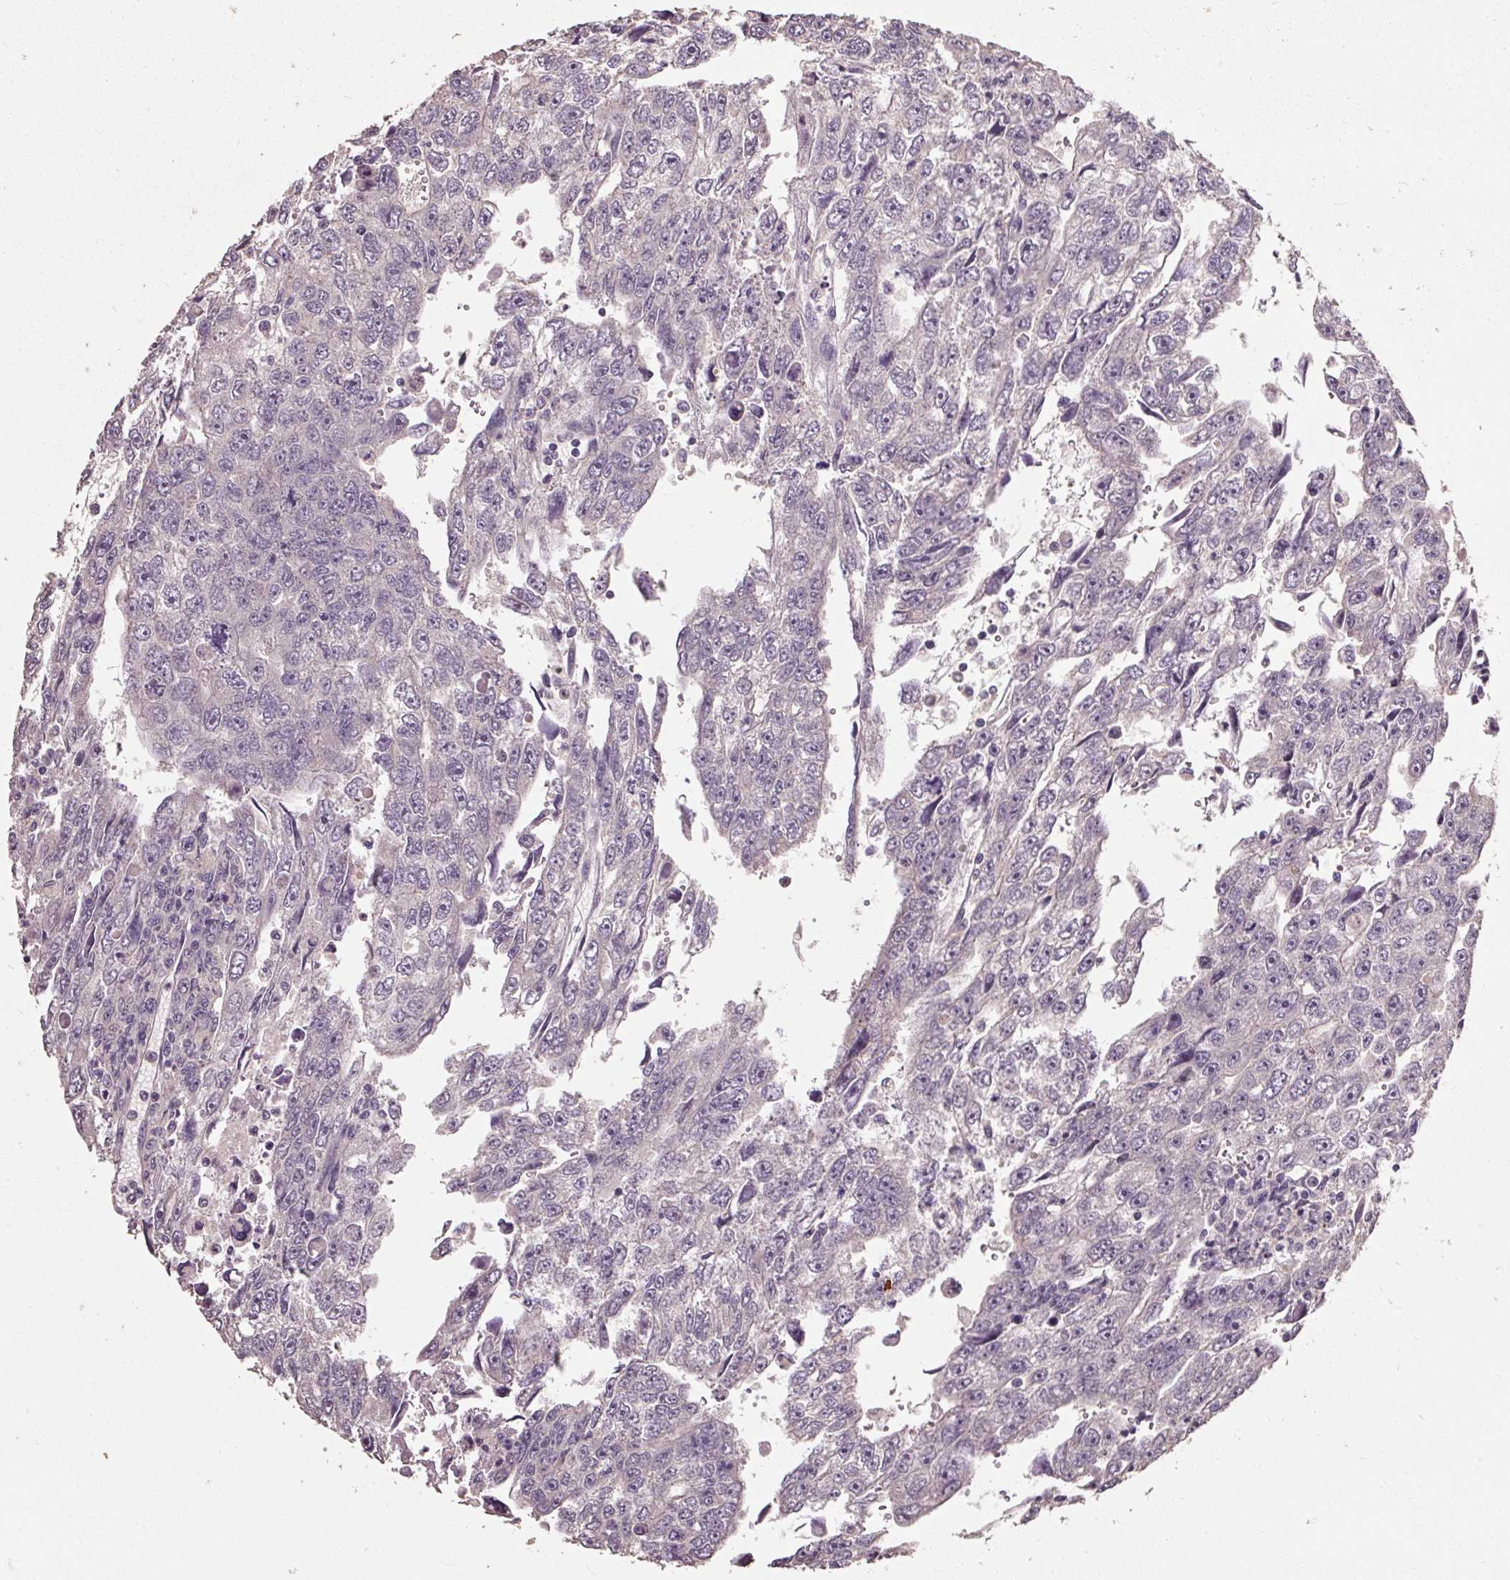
{"staining": {"intensity": "negative", "quantity": "none", "location": "none"}, "tissue": "testis cancer", "cell_type": "Tumor cells", "image_type": "cancer", "snomed": [{"axis": "morphology", "description": "Carcinoma, Embryonal, NOS"}, {"axis": "topography", "description": "Testis"}], "caption": "High power microscopy histopathology image of an immunohistochemistry micrograph of testis embryonal carcinoma, revealing no significant staining in tumor cells.", "gene": "CFAP65", "patient": {"sex": "male", "age": 20}}